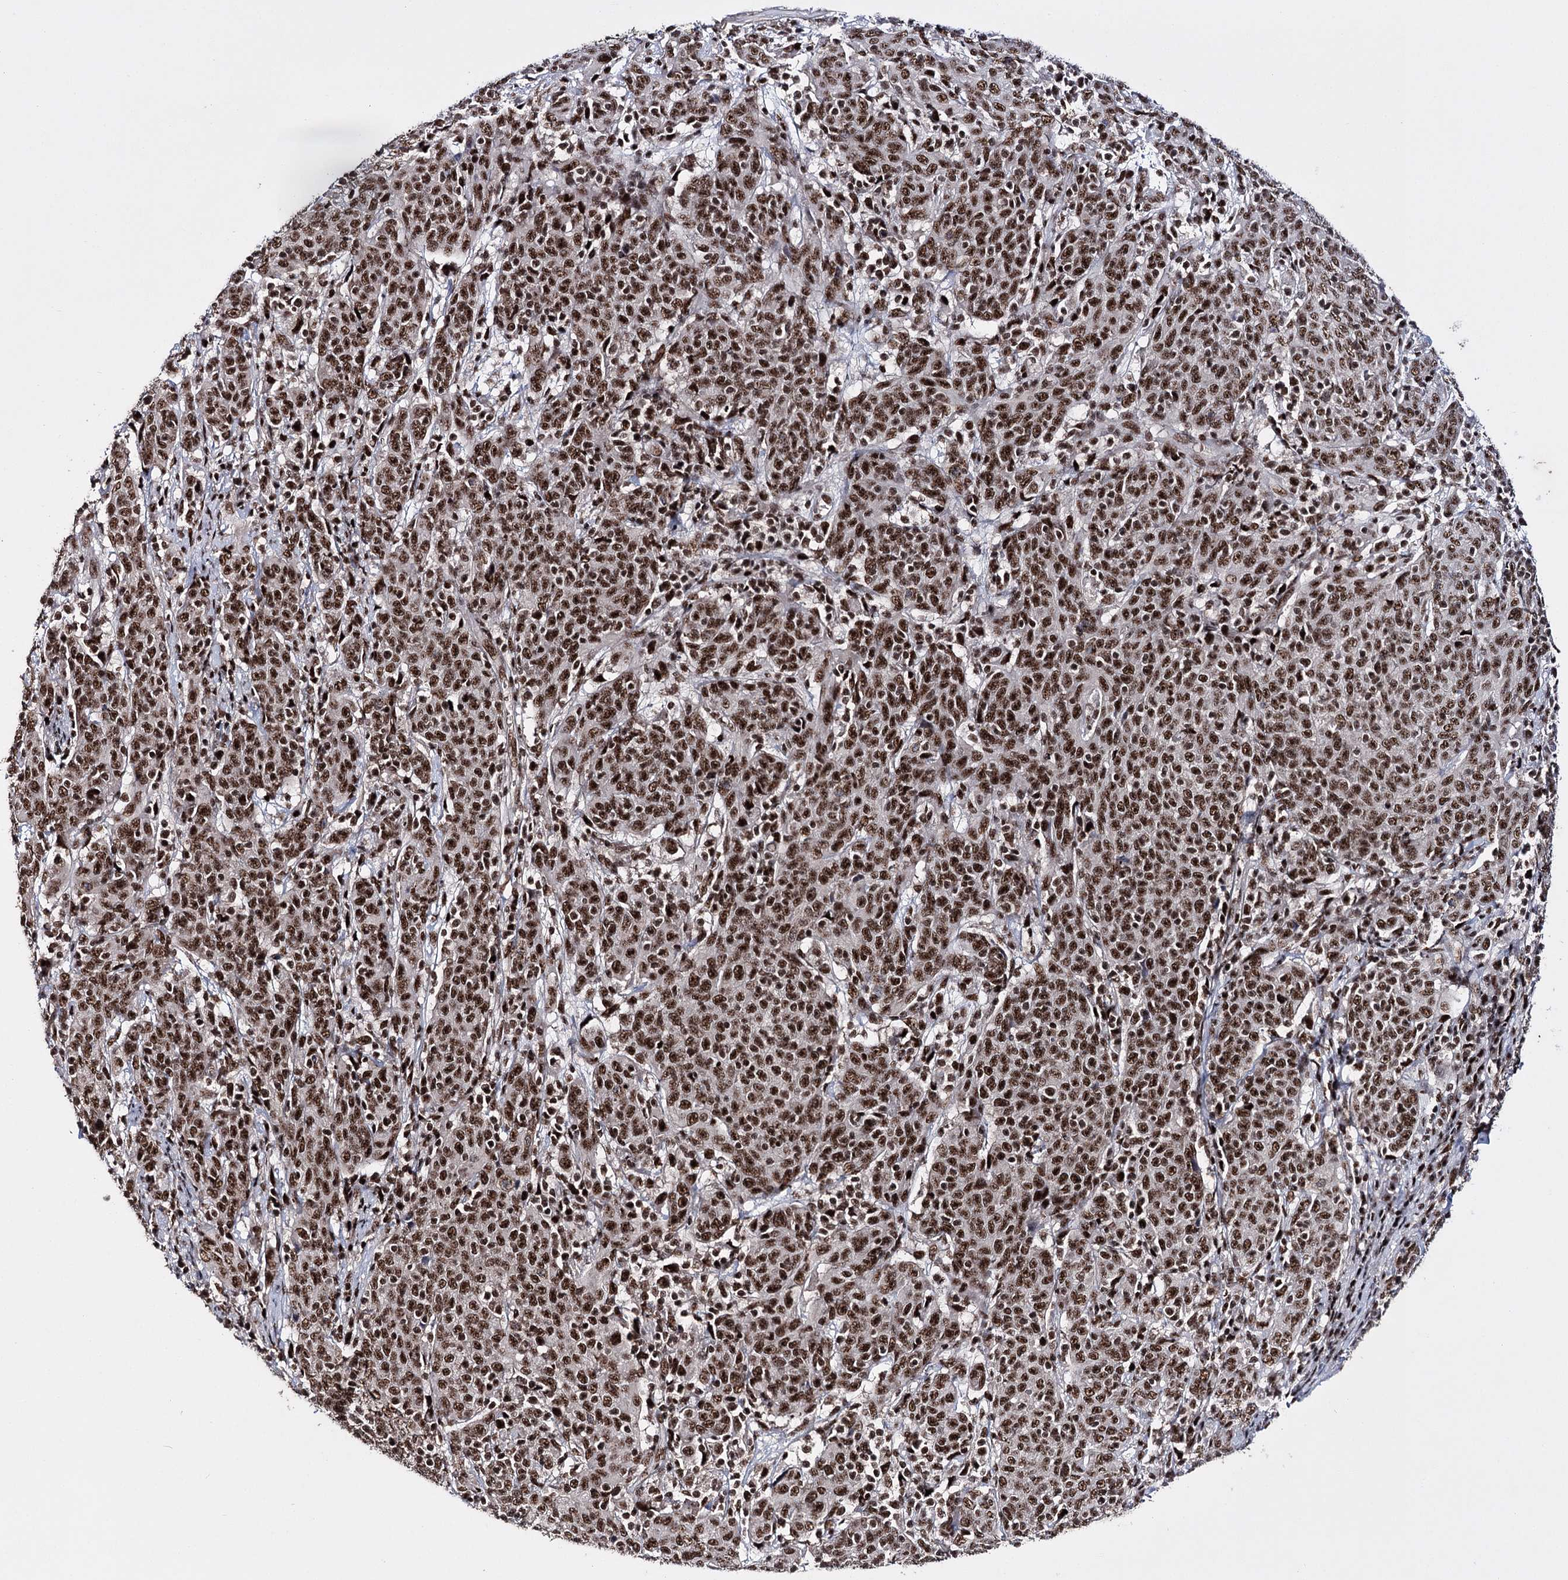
{"staining": {"intensity": "strong", "quantity": ">75%", "location": "nuclear"}, "tissue": "cervical cancer", "cell_type": "Tumor cells", "image_type": "cancer", "snomed": [{"axis": "morphology", "description": "Squamous cell carcinoma, NOS"}, {"axis": "topography", "description": "Cervix"}], "caption": "Cervical cancer (squamous cell carcinoma) stained with IHC displays strong nuclear expression in approximately >75% of tumor cells.", "gene": "PRPF40A", "patient": {"sex": "female", "age": 67}}